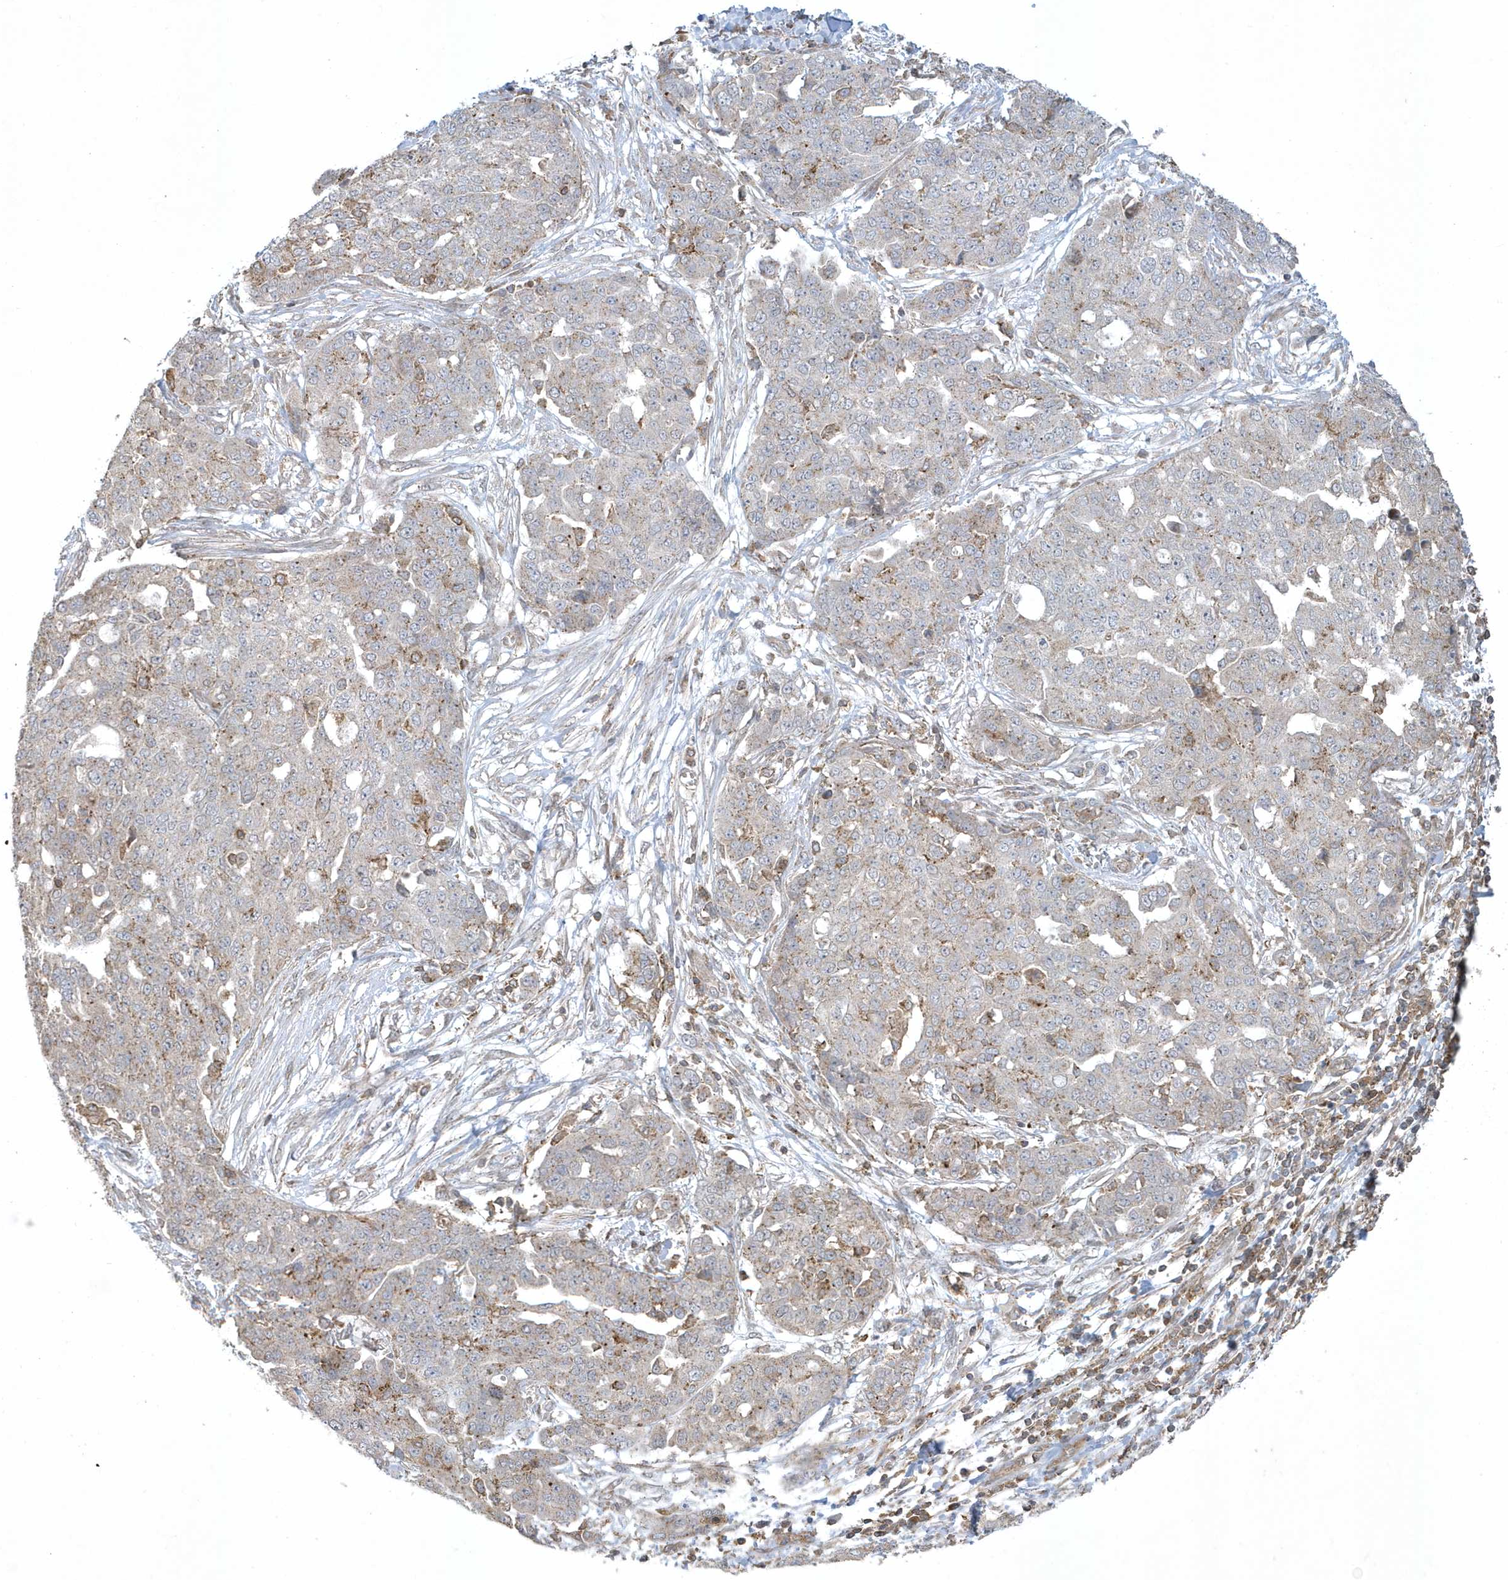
{"staining": {"intensity": "moderate", "quantity": "<25%", "location": "cytoplasmic/membranous"}, "tissue": "ovarian cancer", "cell_type": "Tumor cells", "image_type": "cancer", "snomed": [{"axis": "morphology", "description": "Cystadenocarcinoma, serous, NOS"}, {"axis": "topography", "description": "Soft tissue"}, {"axis": "topography", "description": "Ovary"}], "caption": "Protein analysis of ovarian cancer tissue shows moderate cytoplasmic/membranous staining in about <25% of tumor cells.", "gene": "STAMBP", "patient": {"sex": "female", "age": 57}}